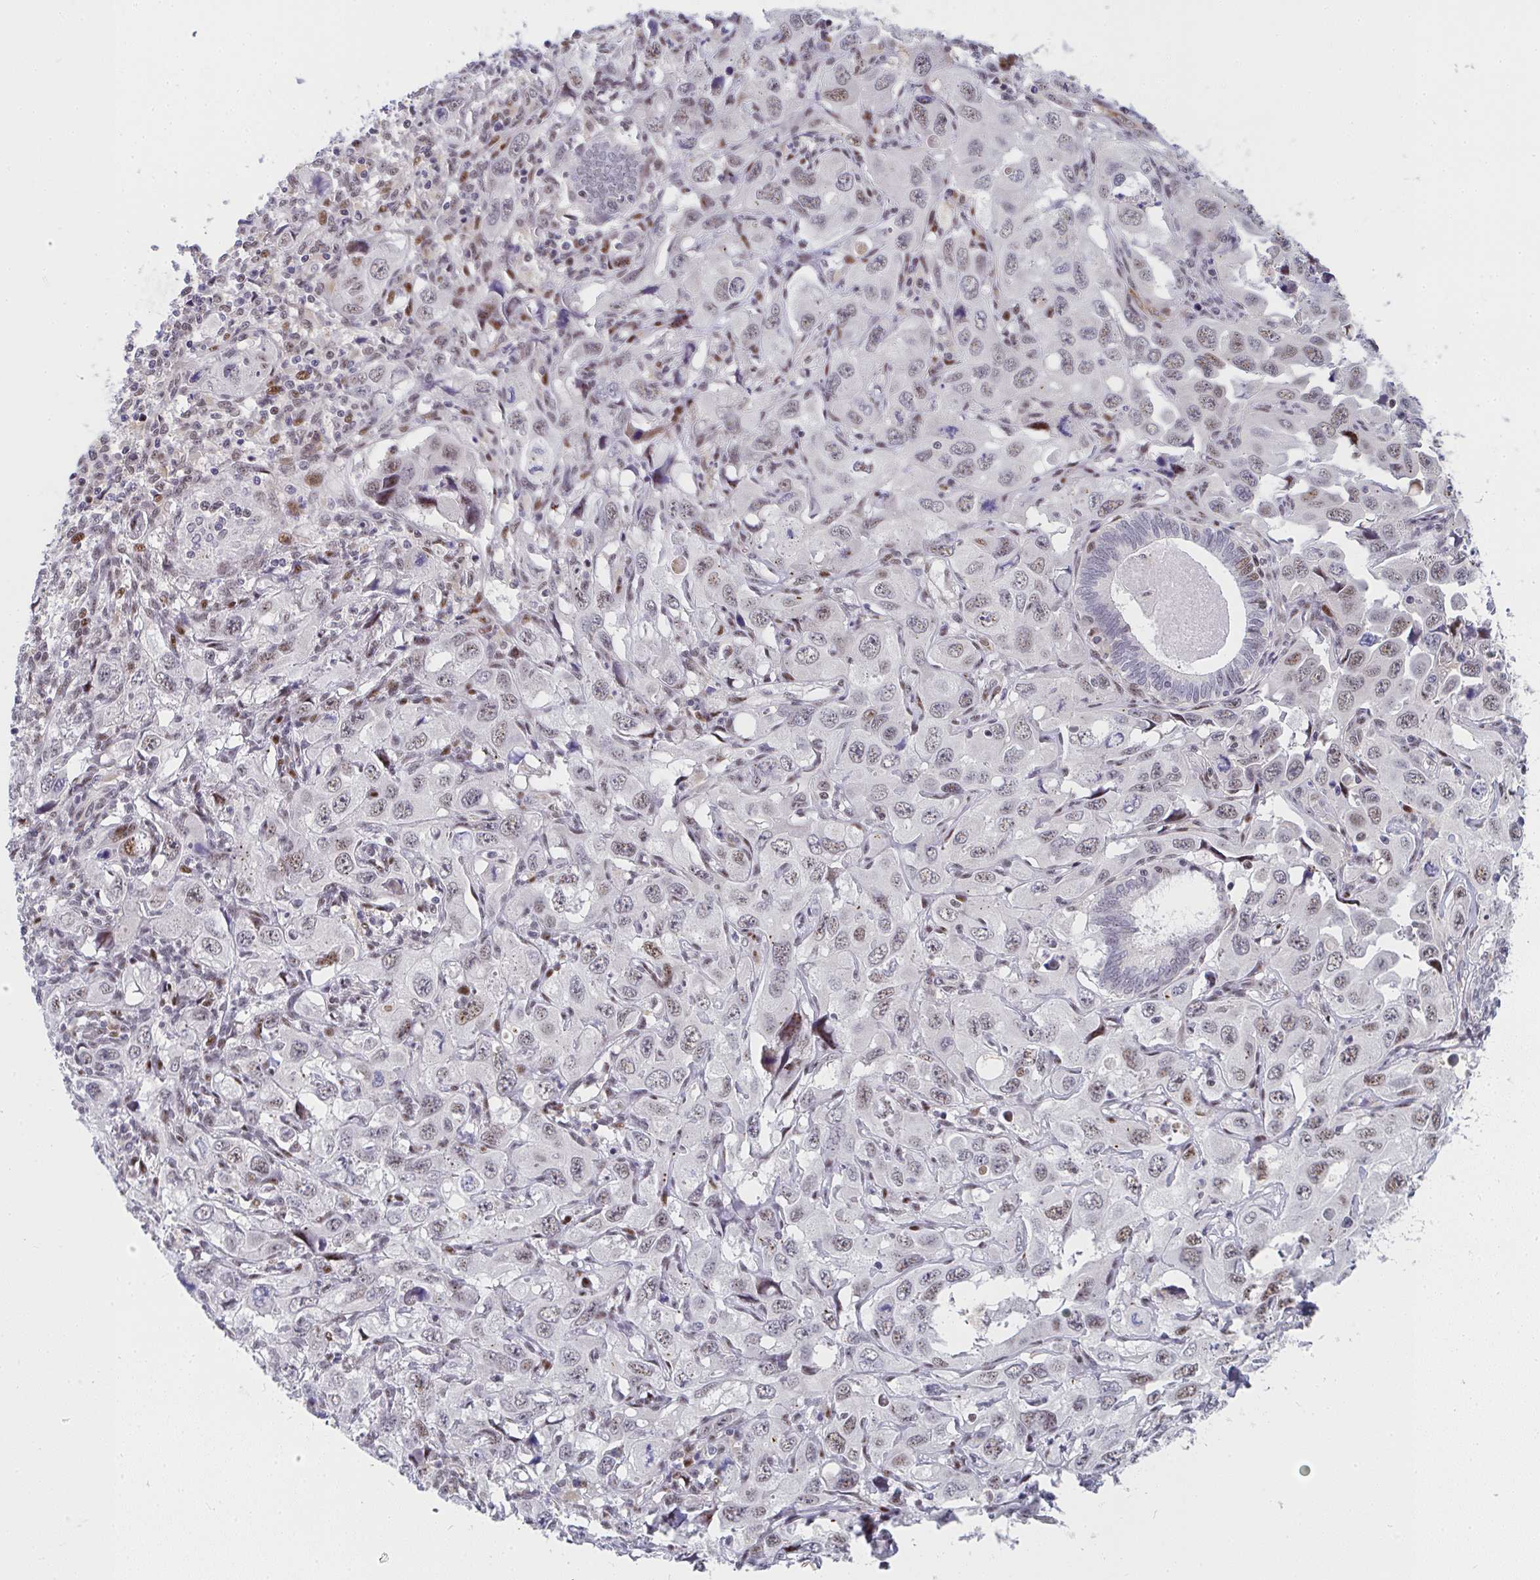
{"staining": {"intensity": "moderate", "quantity": "<25%", "location": "nuclear"}, "tissue": "endometrial cancer", "cell_type": "Tumor cells", "image_type": "cancer", "snomed": [{"axis": "morphology", "description": "Adenocarcinoma, NOS"}, {"axis": "topography", "description": "Uterus"}], "caption": "Protein positivity by IHC displays moderate nuclear staining in about <25% of tumor cells in adenocarcinoma (endometrial).", "gene": "ZIC3", "patient": {"sex": "female", "age": 62}}